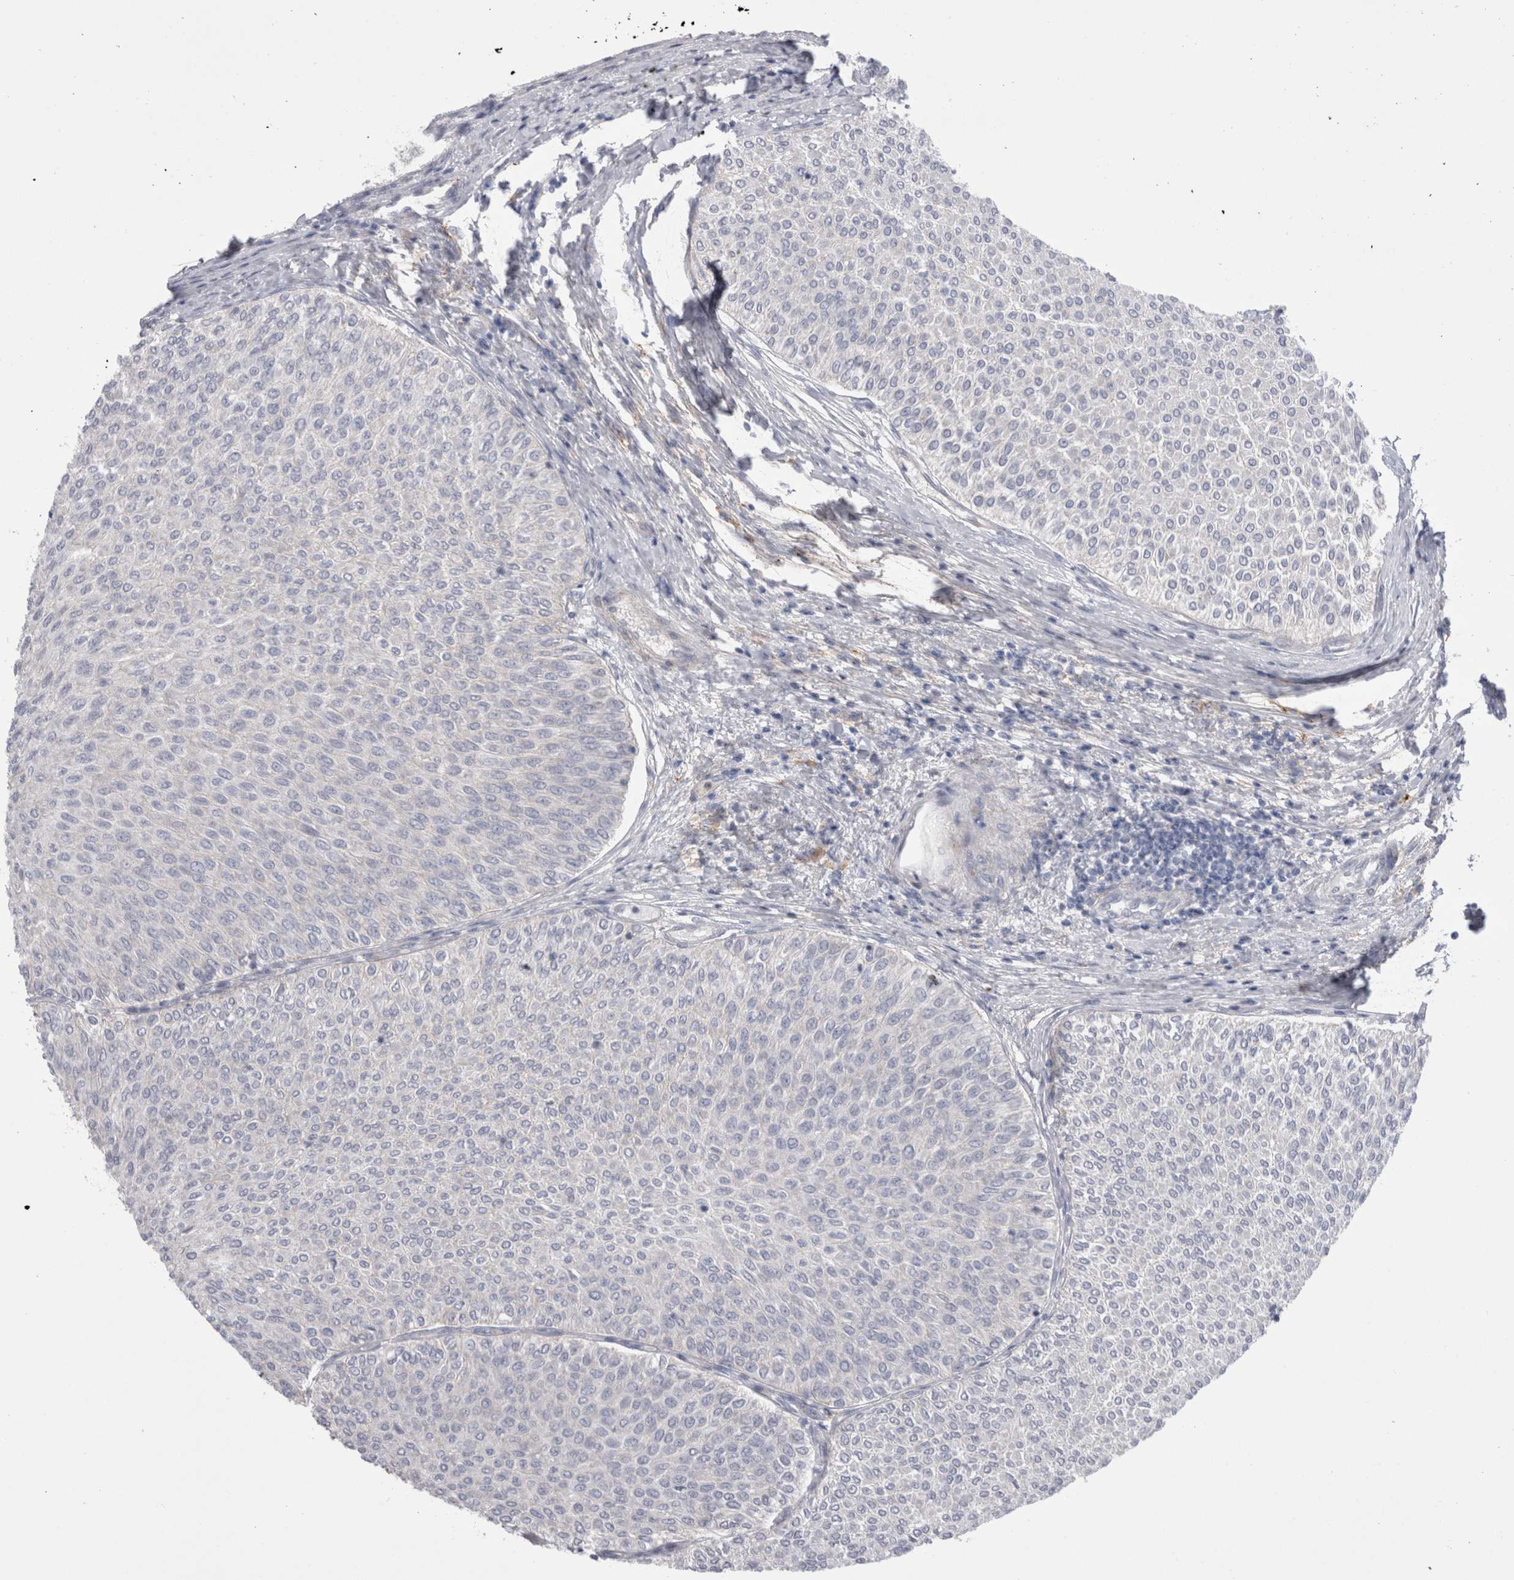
{"staining": {"intensity": "negative", "quantity": "none", "location": "none"}, "tissue": "urothelial cancer", "cell_type": "Tumor cells", "image_type": "cancer", "snomed": [{"axis": "morphology", "description": "Urothelial carcinoma, Low grade"}, {"axis": "topography", "description": "Urinary bladder"}], "caption": "Urothelial carcinoma (low-grade) was stained to show a protein in brown. There is no significant expression in tumor cells. (IHC, brightfield microscopy, high magnification).", "gene": "EPDR1", "patient": {"sex": "male", "age": 78}}